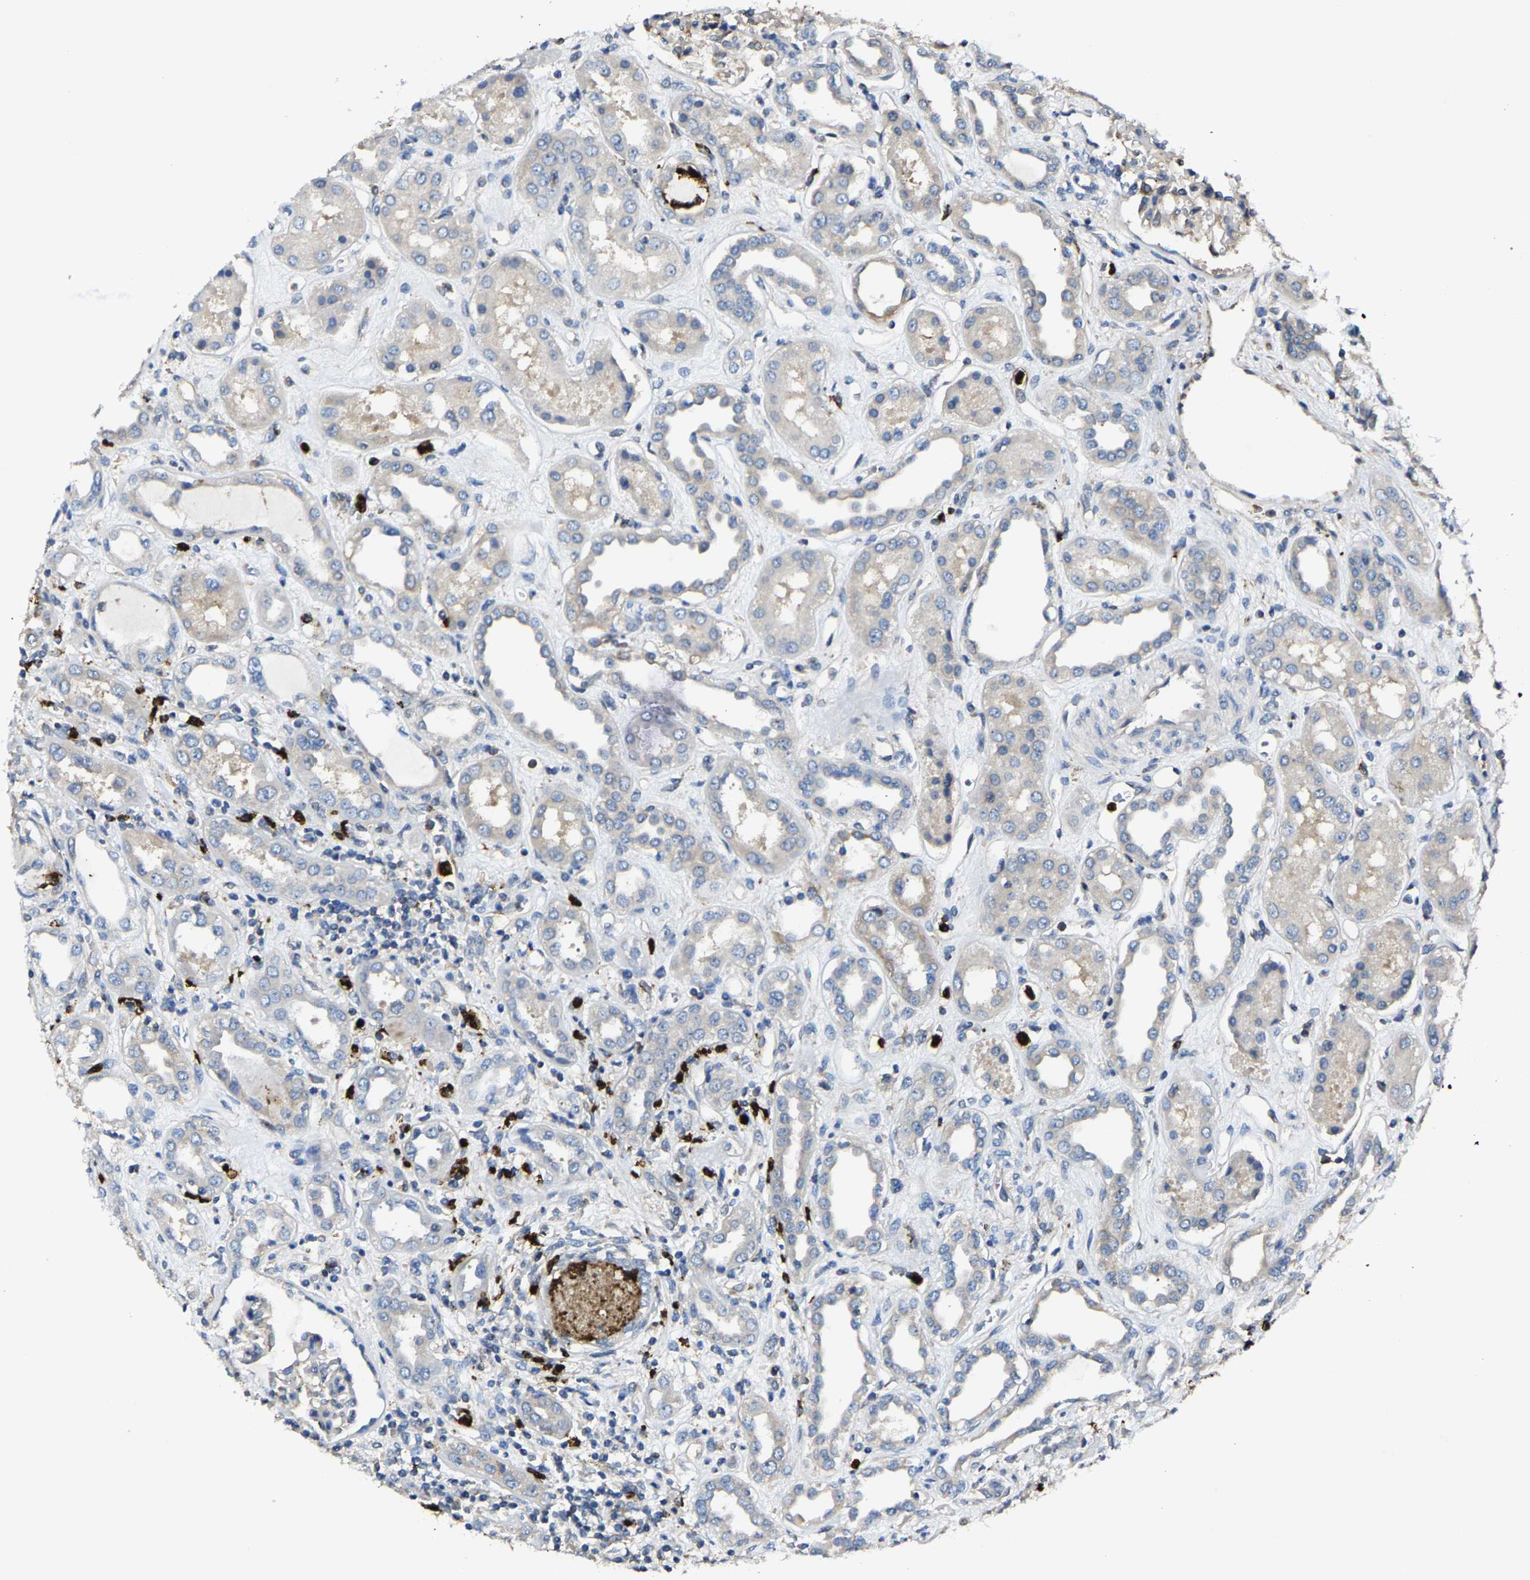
{"staining": {"intensity": "weak", "quantity": "<25%", "location": "cytoplasmic/membranous"}, "tissue": "kidney", "cell_type": "Cells in glomeruli", "image_type": "normal", "snomed": [{"axis": "morphology", "description": "Normal tissue, NOS"}, {"axis": "topography", "description": "Kidney"}], "caption": "Cells in glomeruli are negative for protein expression in benign human kidney. (Immunohistochemistry, brightfield microscopy, high magnification).", "gene": "TRAF6", "patient": {"sex": "male", "age": 59}}